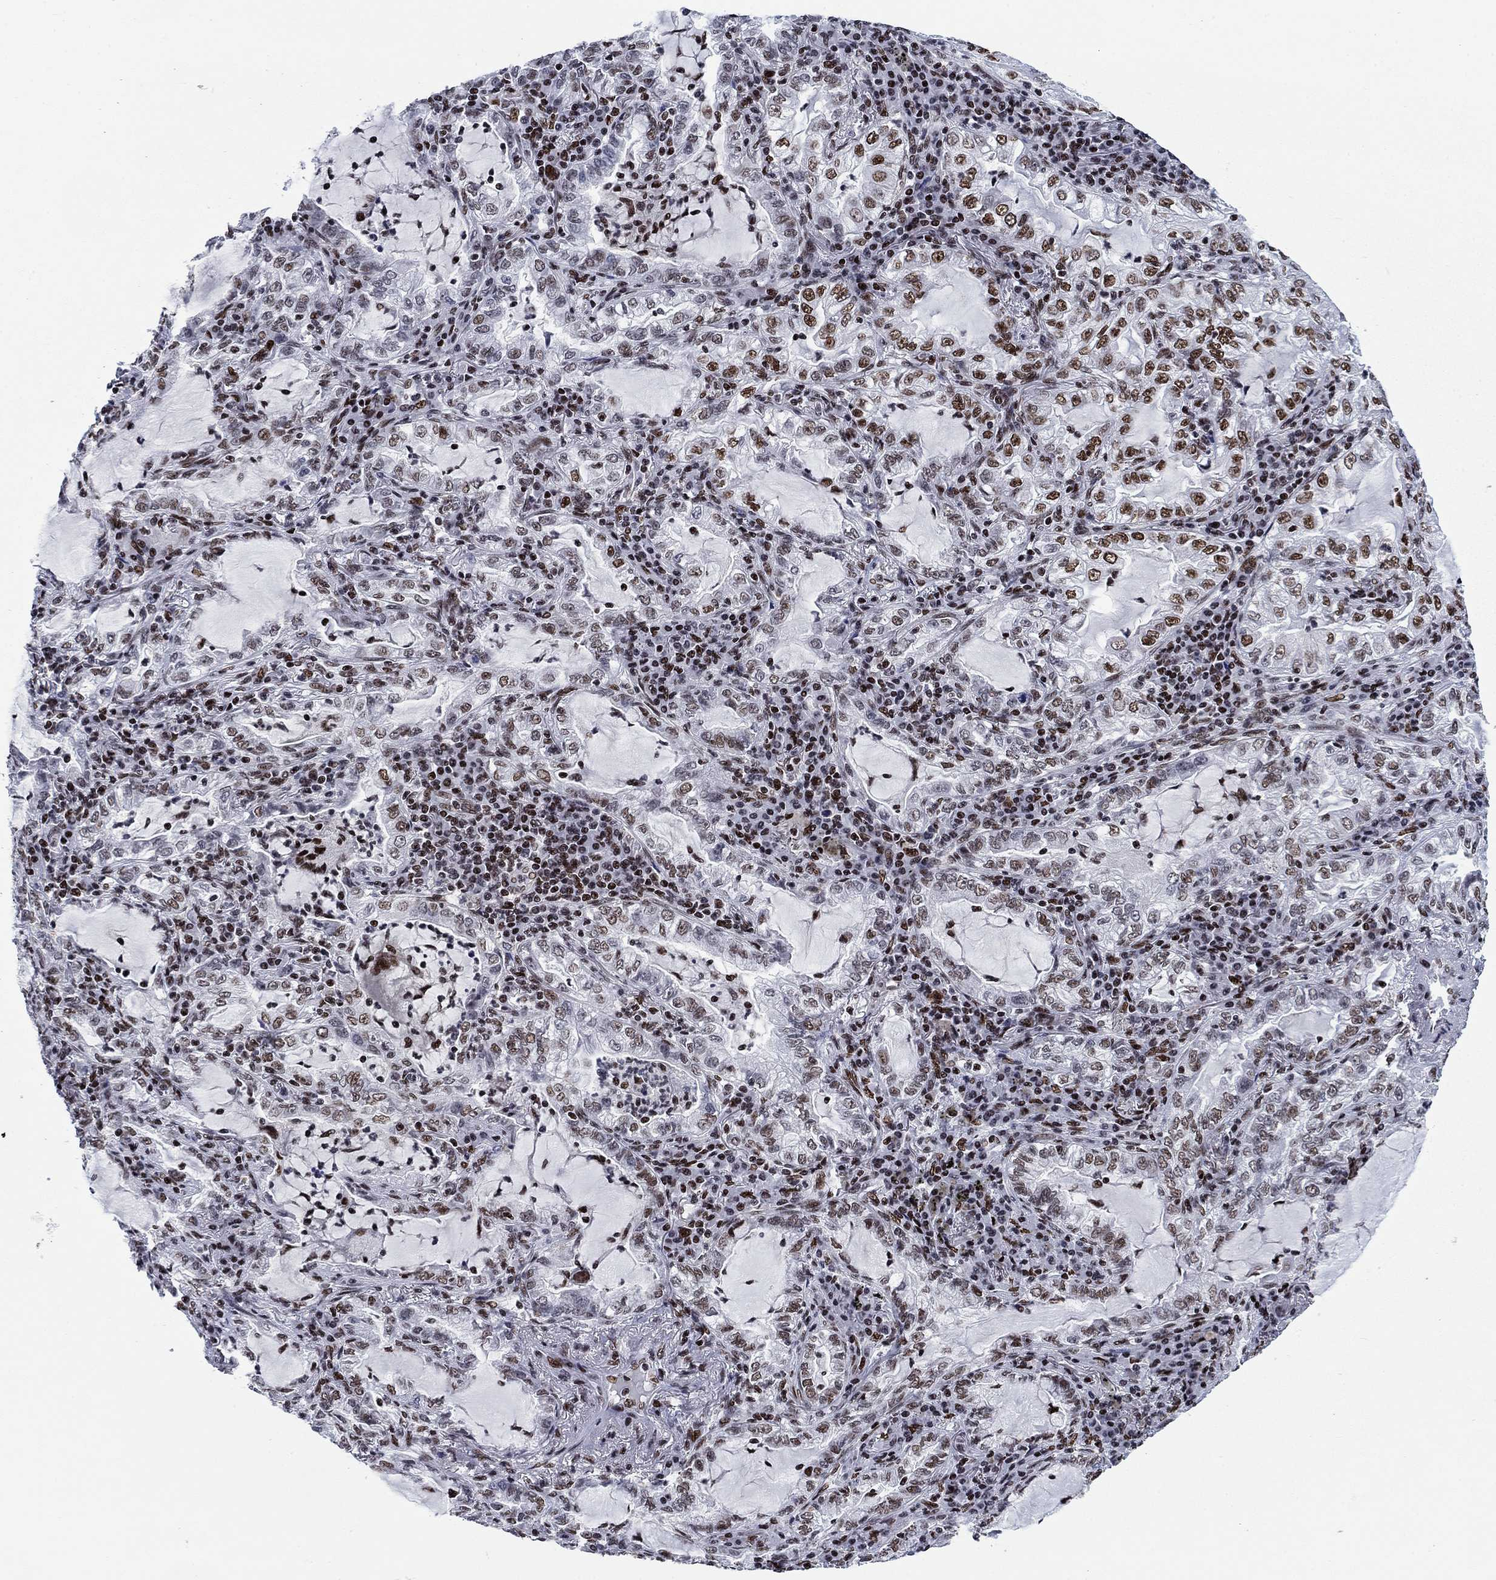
{"staining": {"intensity": "moderate", "quantity": "25%-75%", "location": "nuclear"}, "tissue": "lung cancer", "cell_type": "Tumor cells", "image_type": "cancer", "snomed": [{"axis": "morphology", "description": "Adenocarcinoma, NOS"}, {"axis": "topography", "description": "Lung"}], "caption": "The image displays staining of adenocarcinoma (lung), revealing moderate nuclear protein staining (brown color) within tumor cells.", "gene": "RPRD1B", "patient": {"sex": "female", "age": 73}}